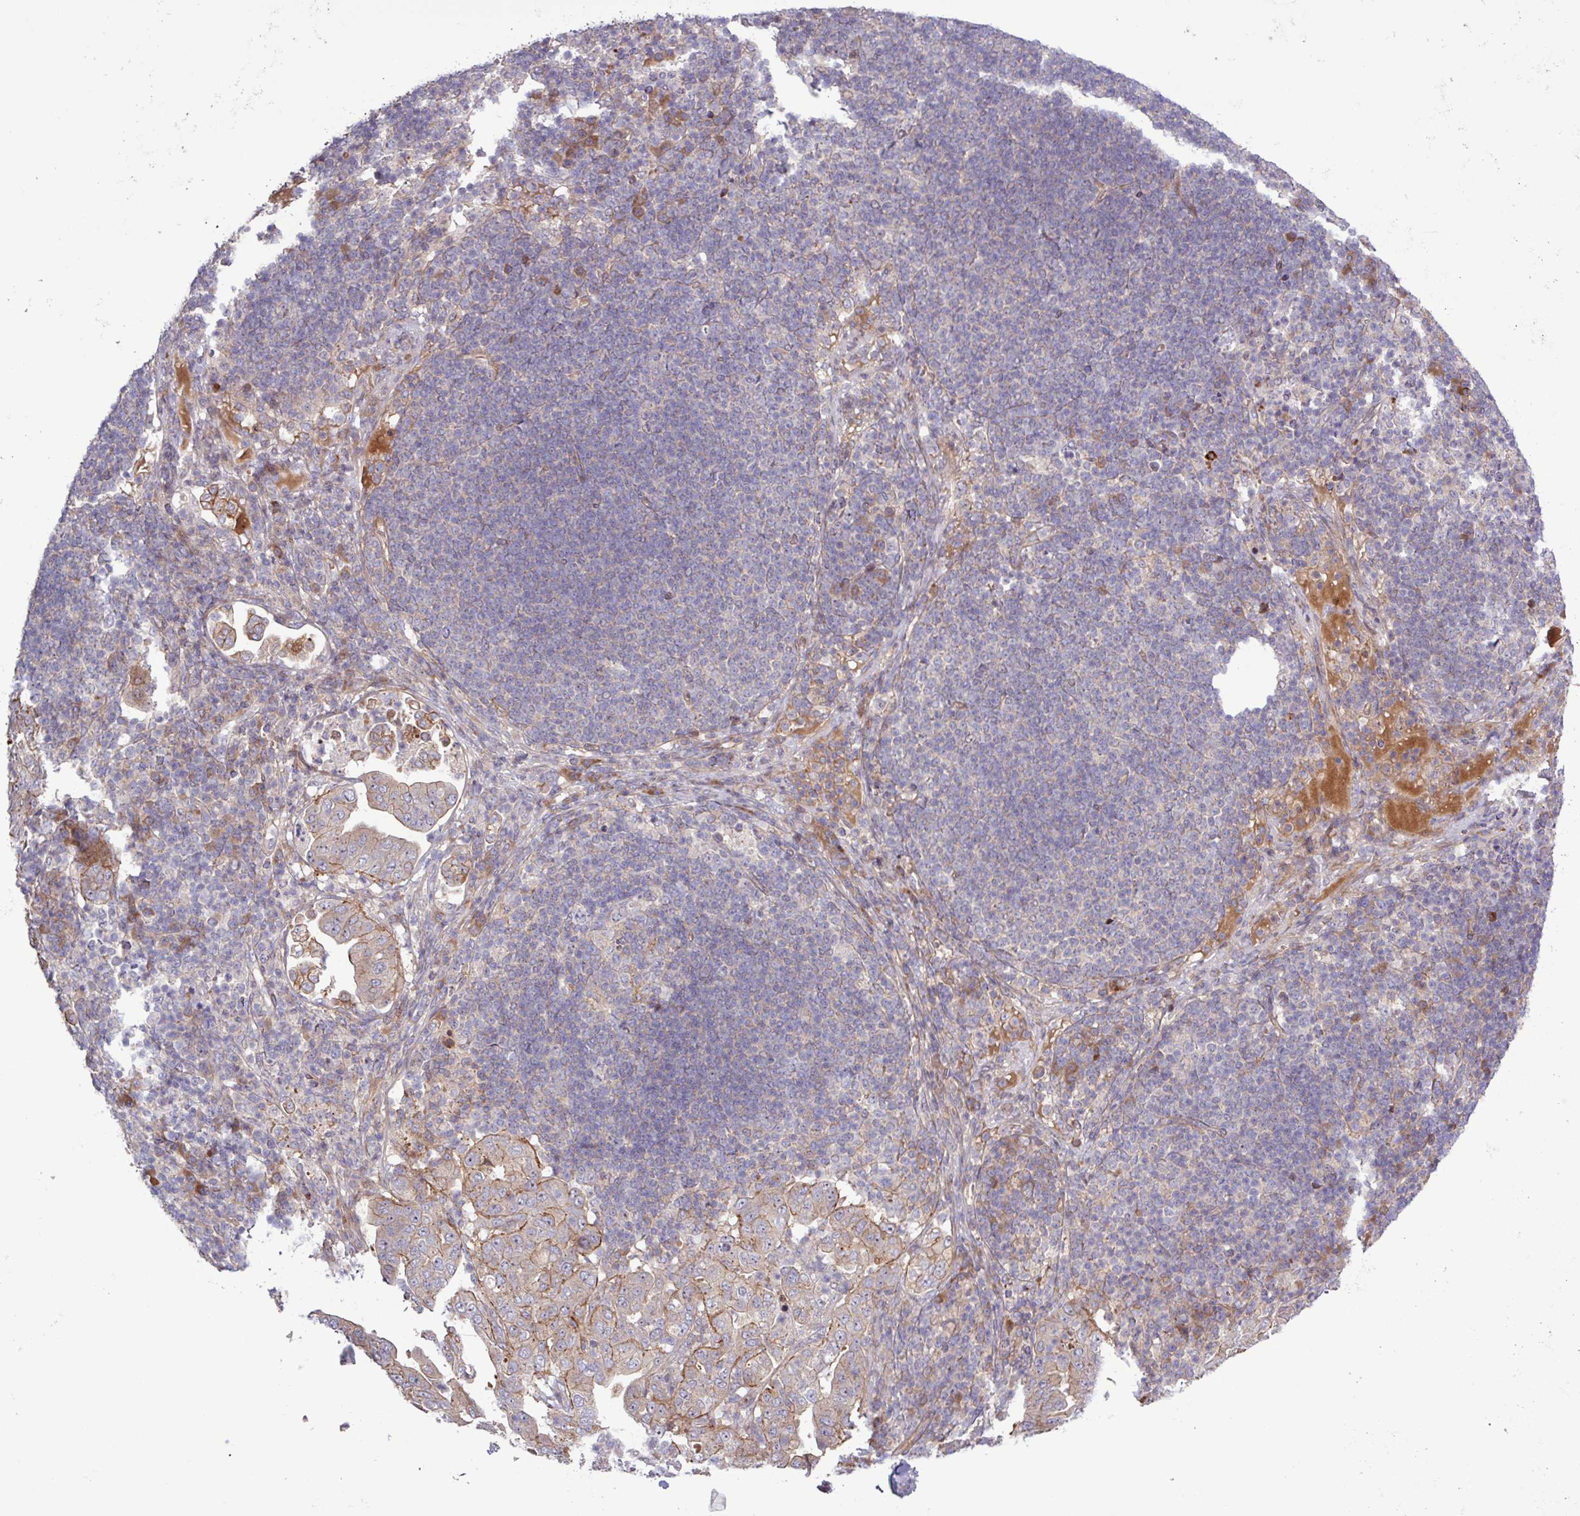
{"staining": {"intensity": "moderate", "quantity": ">75%", "location": "cytoplasmic/membranous"}, "tissue": "pancreatic cancer", "cell_type": "Tumor cells", "image_type": "cancer", "snomed": [{"axis": "morphology", "description": "Normal tissue, NOS"}, {"axis": "morphology", "description": "Adenocarcinoma, NOS"}, {"axis": "topography", "description": "Lymph node"}, {"axis": "topography", "description": "Pancreas"}], "caption": "DAB immunohistochemical staining of pancreatic adenocarcinoma demonstrates moderate cytoplasmic/membranous protein expression in approximately >75% of tumor cells.", "gene": "TNFSF12", "patient": {"sex": "female", "age": 67}}